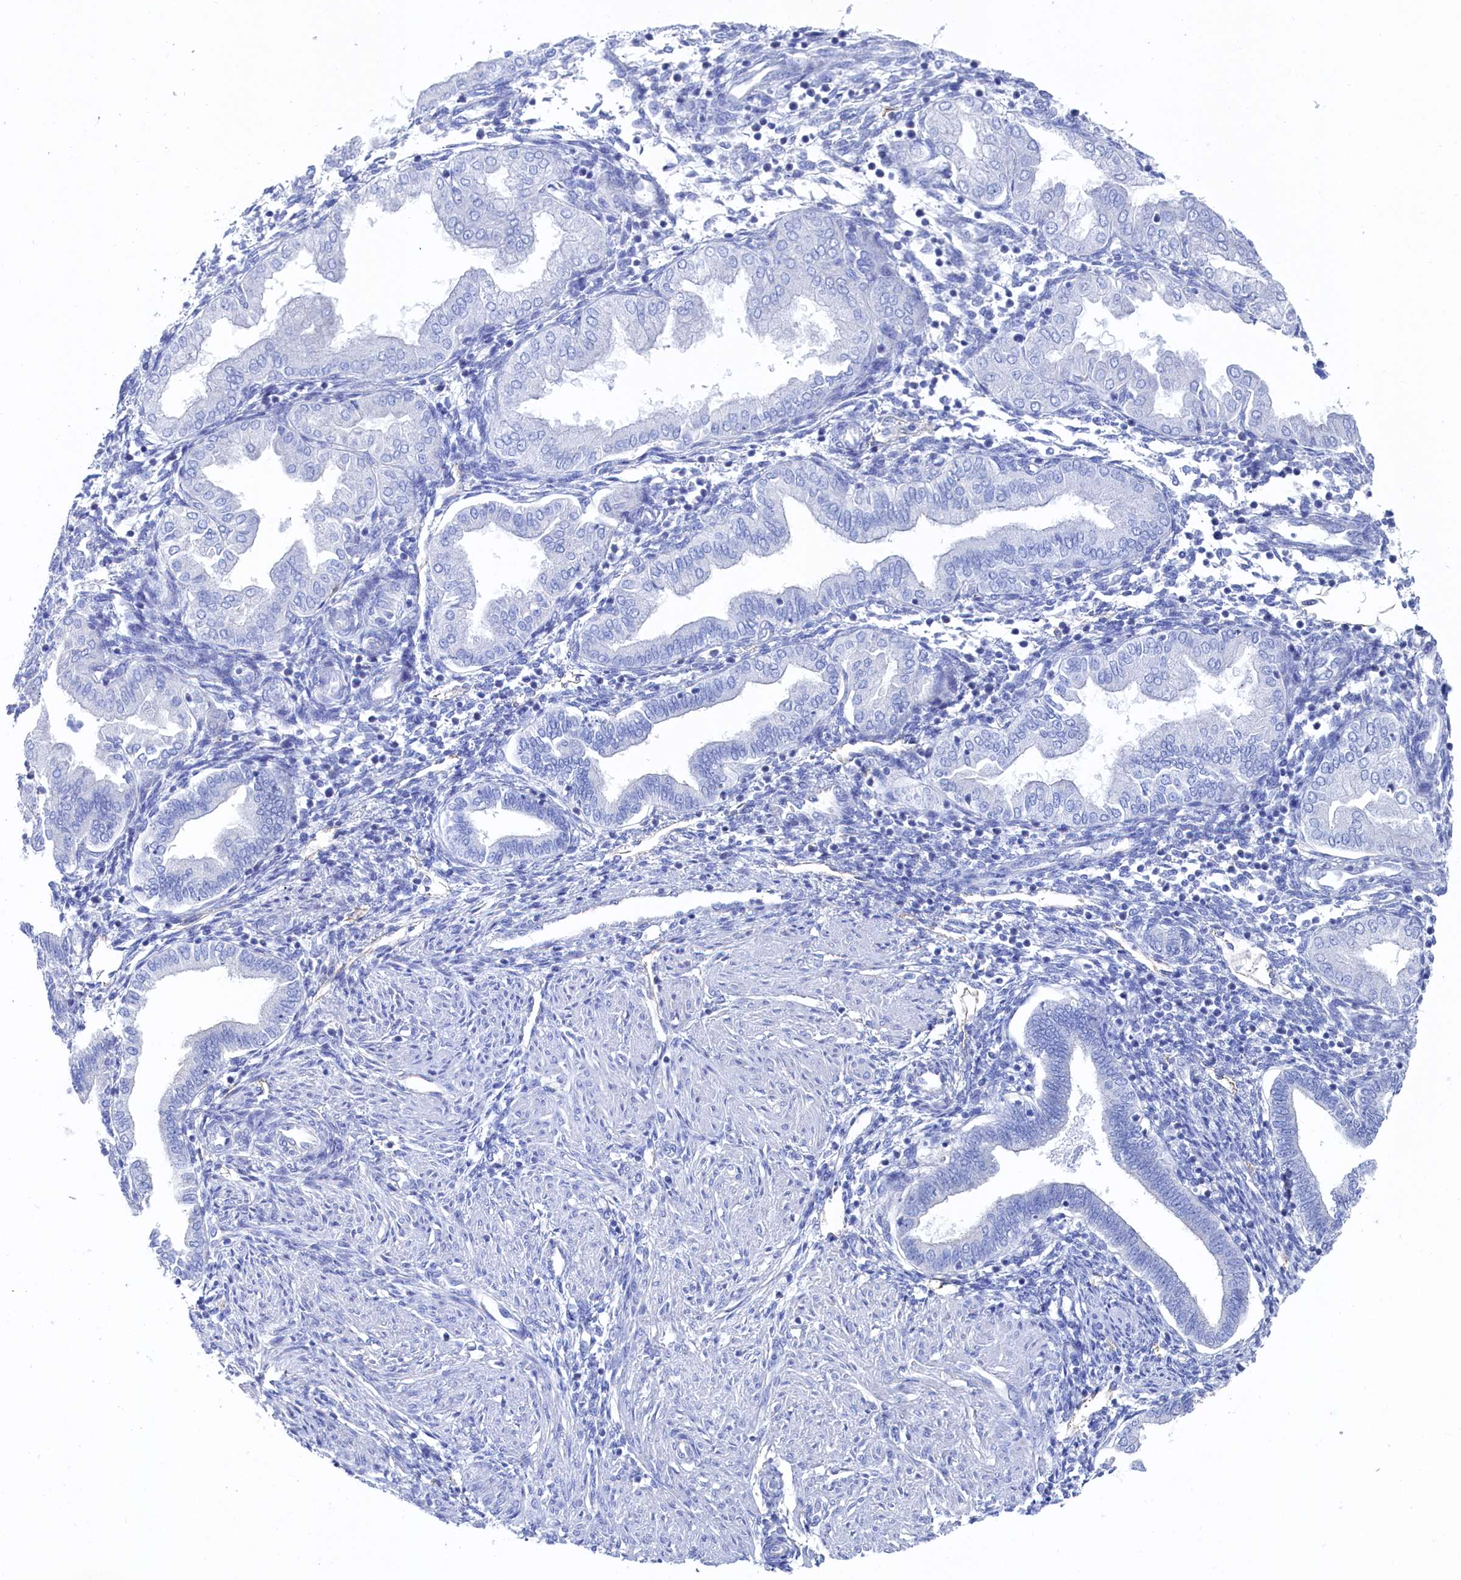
{"staining": {"intensity": "negative", "quantity": "none", "location": "none"}, "tissue": "endometrium", "cell_type": "Cells in endometrial stroma", "image_type": "normal", "snomed": [{"axis": "morphology", "description": "Normal tissue, NOS"}, {"axis": "topography", "description": "Endometrium"}], "caption": "This is an immunohistochemistry histopathology image of unremarkable endometrium. There is no positivity in cells in endometrial stroma.", "gene": "TMOD2", "patient": {"sex": "female", "age": 53}}